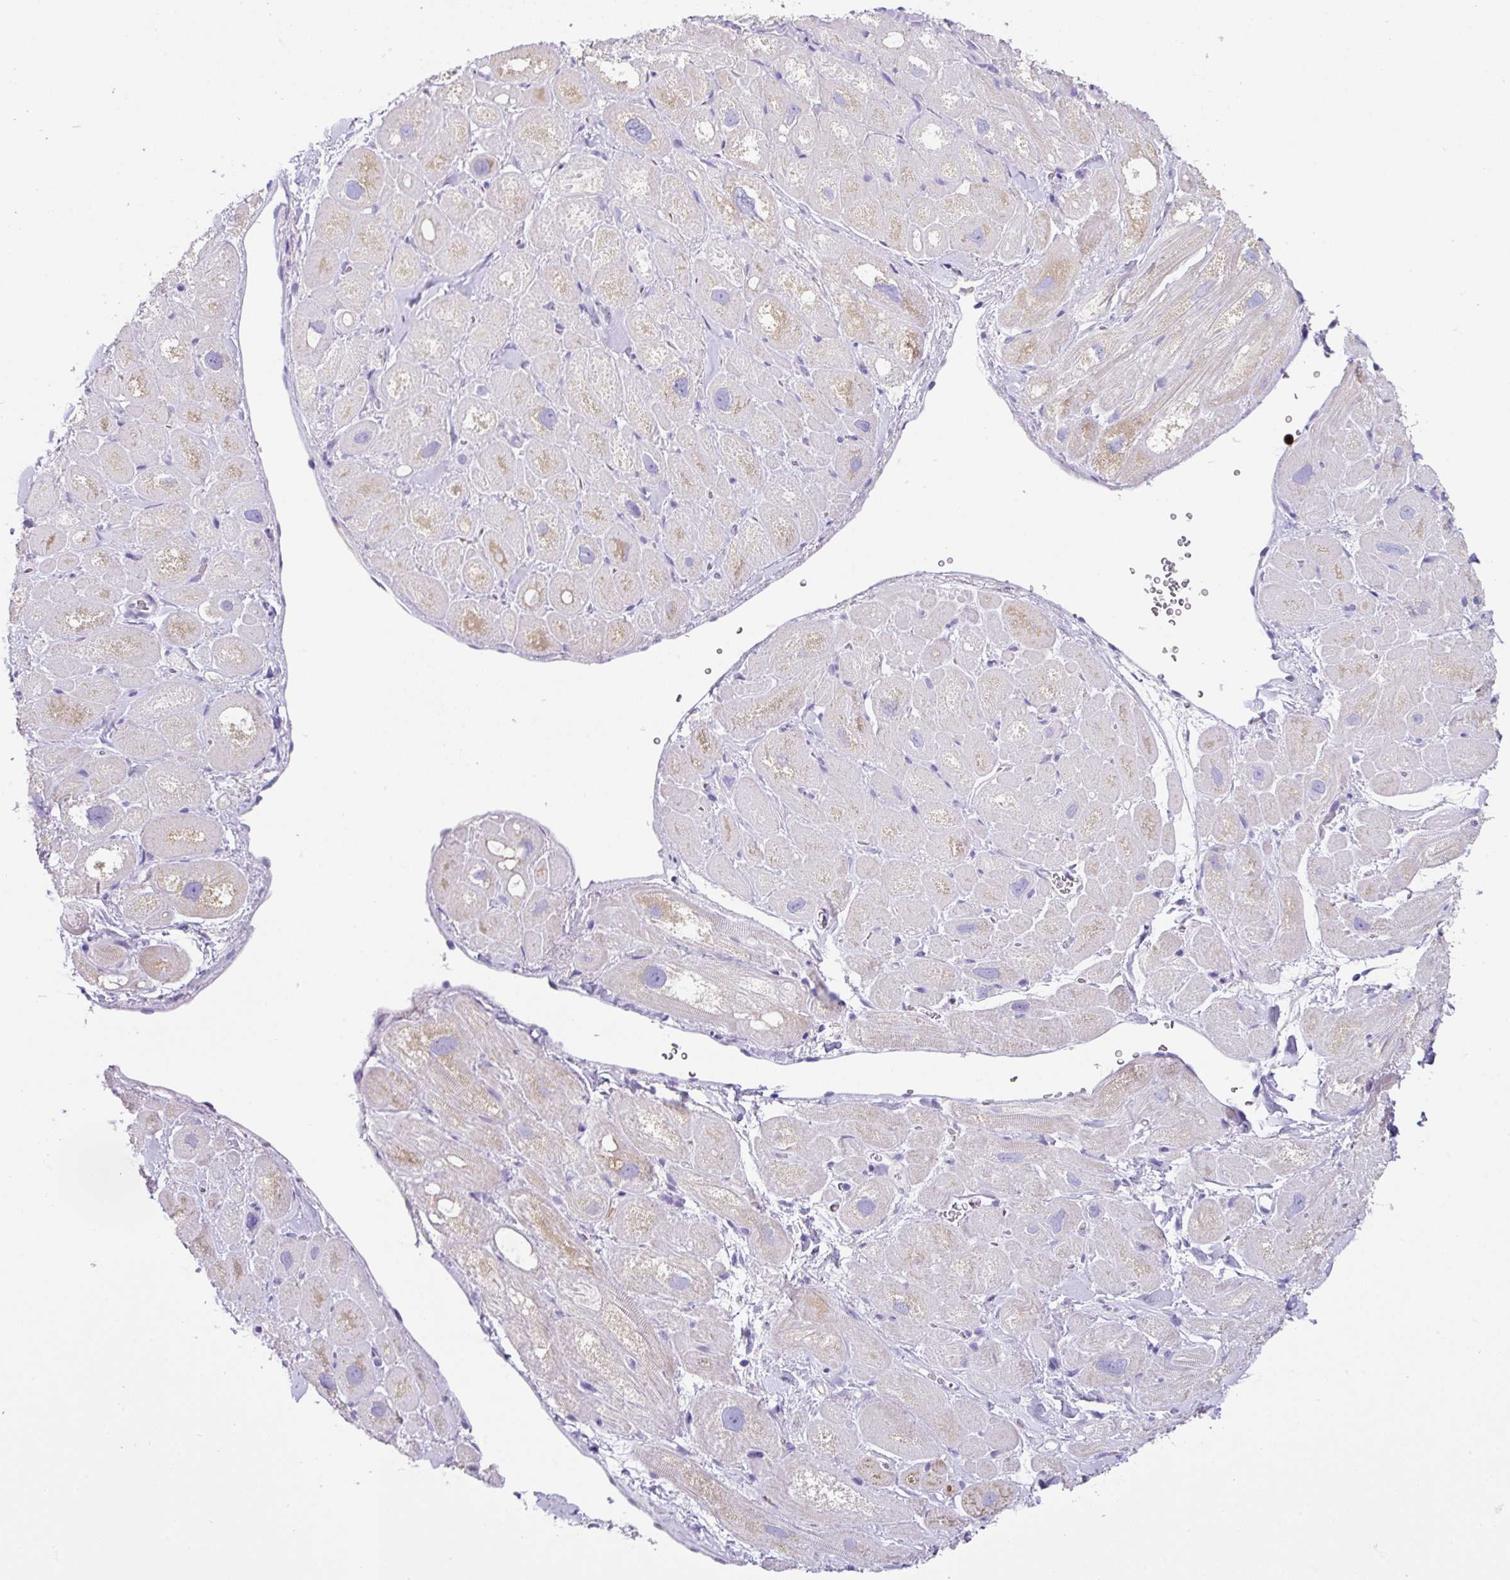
{"staining": {"intensity": "moderate", "quantity": "<25%", "location": "cytoplasmic/membranous"}, "tissue": "heart muscle", "cell_type": "Cardiomyocytes", "image_type": "normal", "snomed": [{"axis": "morphology", "description": "Normal tissue, NOS"}, {"axis": "topography", "description": "Heart"}], "caption": "Approximately <25% of cardiomyocytes in normal human heart muscle display moderate cytoplasmic/membranous protein staining as visualized by brown immunohistochemical staining.", "gene": "SH2D3C", "patient": {"sex": "male", "age": 49}}